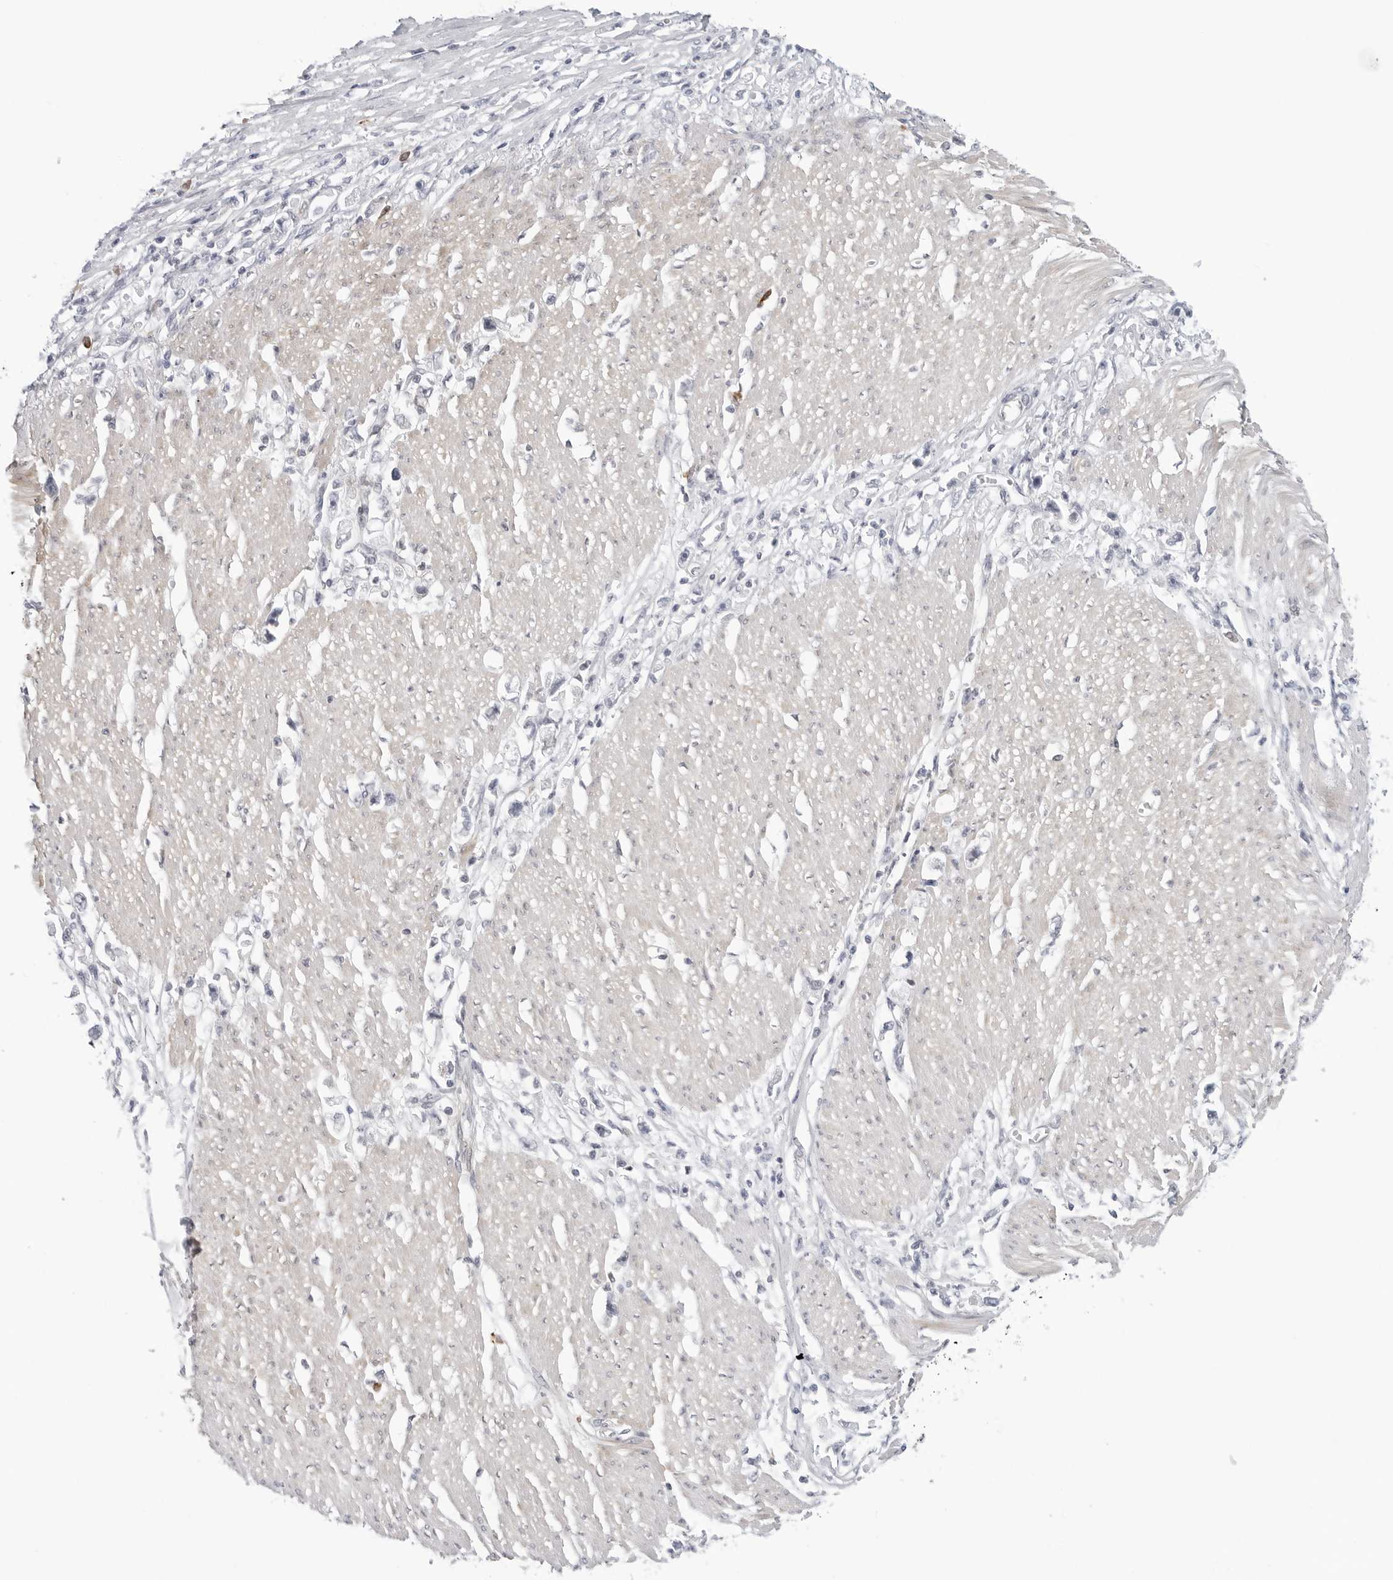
{"staining": {"intensity": "negative", "quantity": "none", "location": "none"}, "tissue": "stomach cancer", "cell_type": "Tumor cells", "image_type": "cancer", "snomed": [{"axis": "morphology", "description": "Adenocarcinoma, NOS"}, {"axis": "topography", "description": "Stomach"}], "caption": "Tumor cells show no significant staining in adenocarcinoma (stomach).", "gene": "STXBP3", "patient": {"sex": "female", "age": 59}}